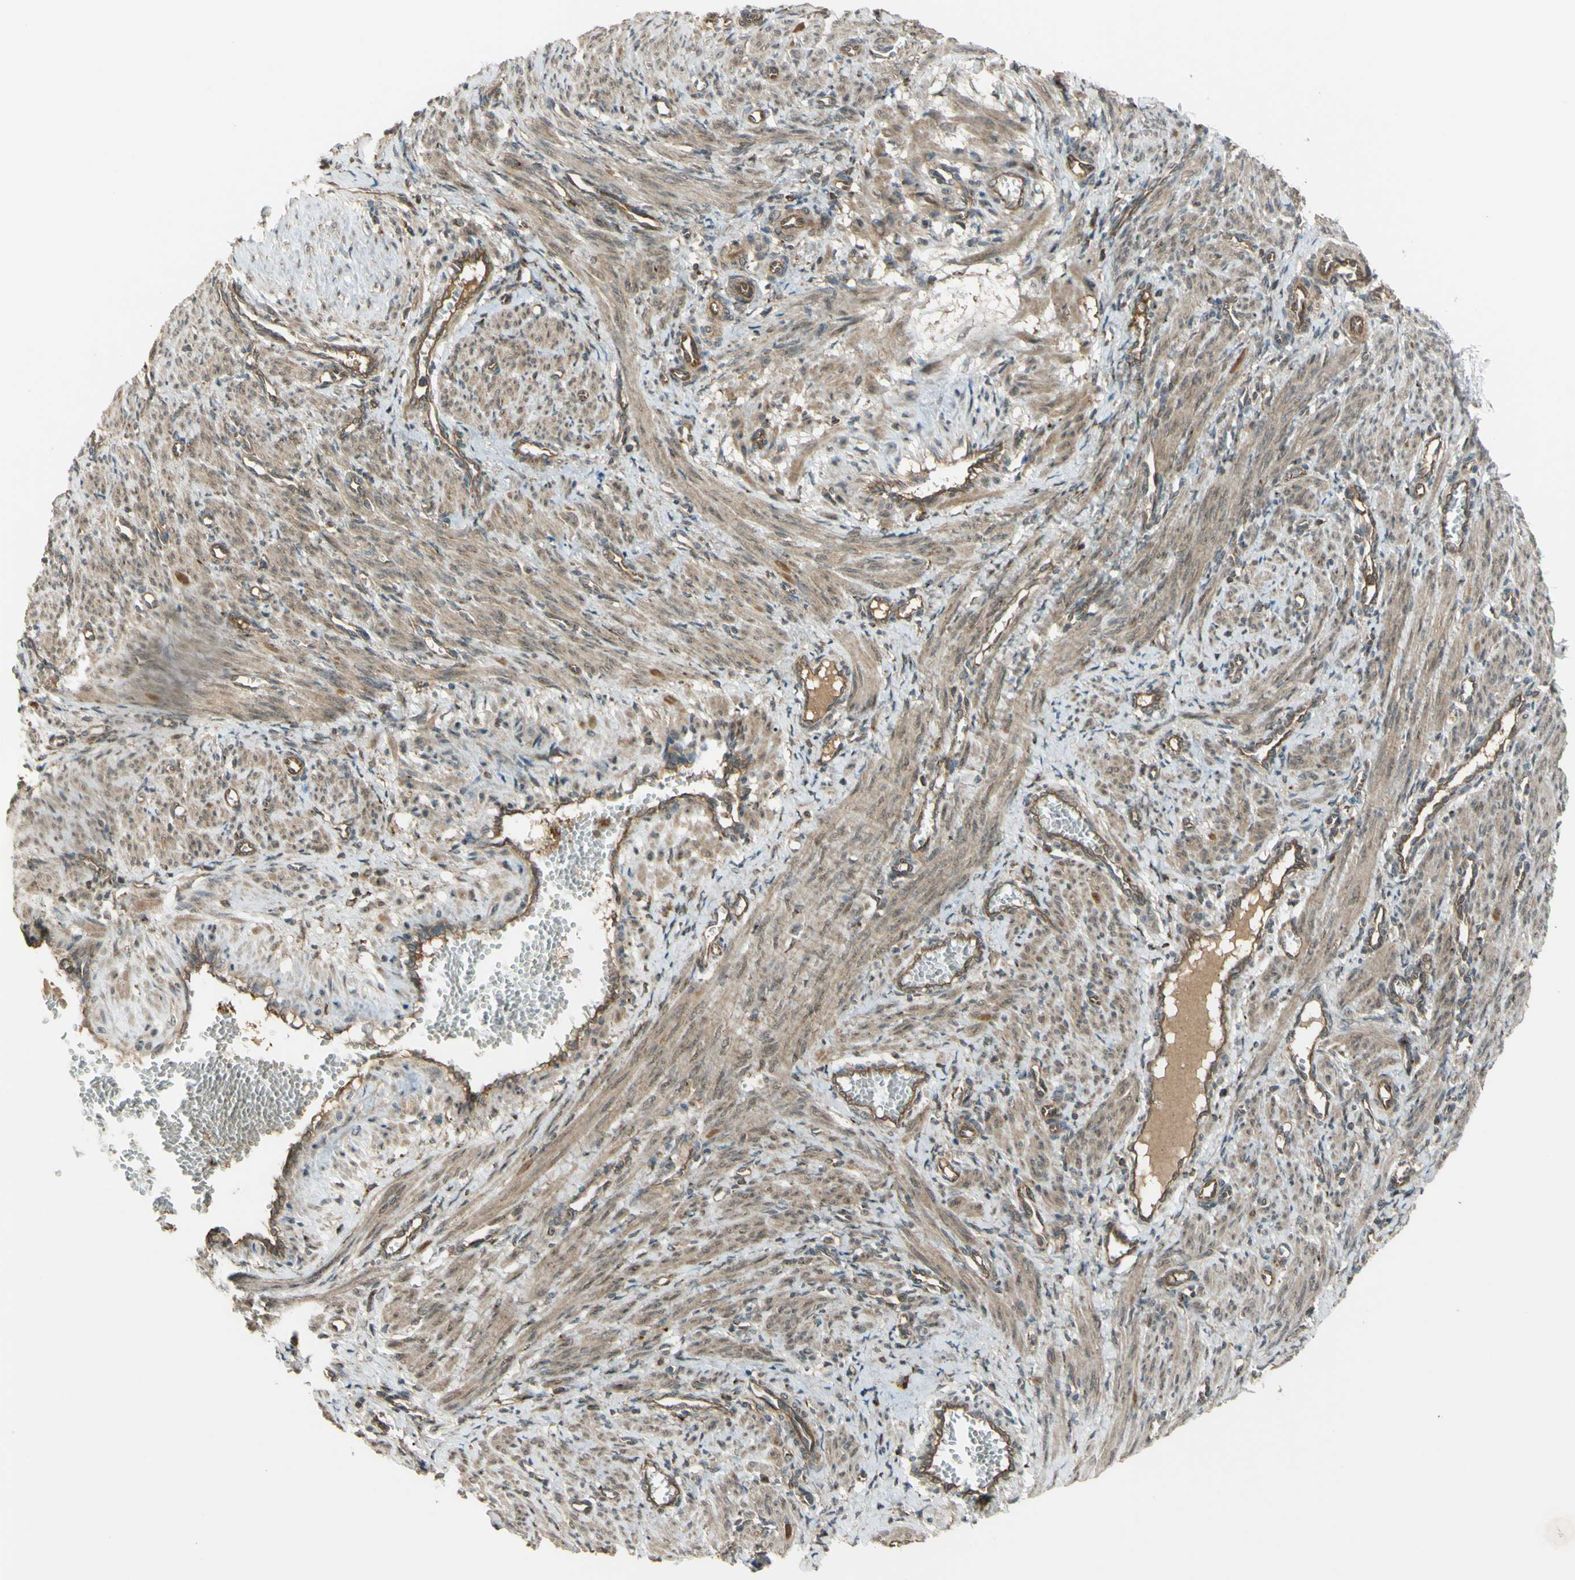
{"staining": {"intensity": "weak", "quantity": "25%-75%", "location": "cytoplasmic/membranous"}, "tissue": "smooth muscle", "cell_type": "Smooth muscle cells", "image_type": "normal", "snomed": [{"axis": "morphology", "description": "Normal tissue, NOS"}, {"axis": "topography", "description": "Endometrium"}], "caption": "Immunohistochemistry image of unremarkable smooth muscle: smooth muscle stained using immunohistochemistry (IHC) exhibits low levels of weak protein expression localized specifically in the cytoplasmic/membranous of smooth muscle cells, appearing as a cytoplasmic/membranous brown color.", "gene": "FLII", "patient": {"sex": "female", "age": 33}}